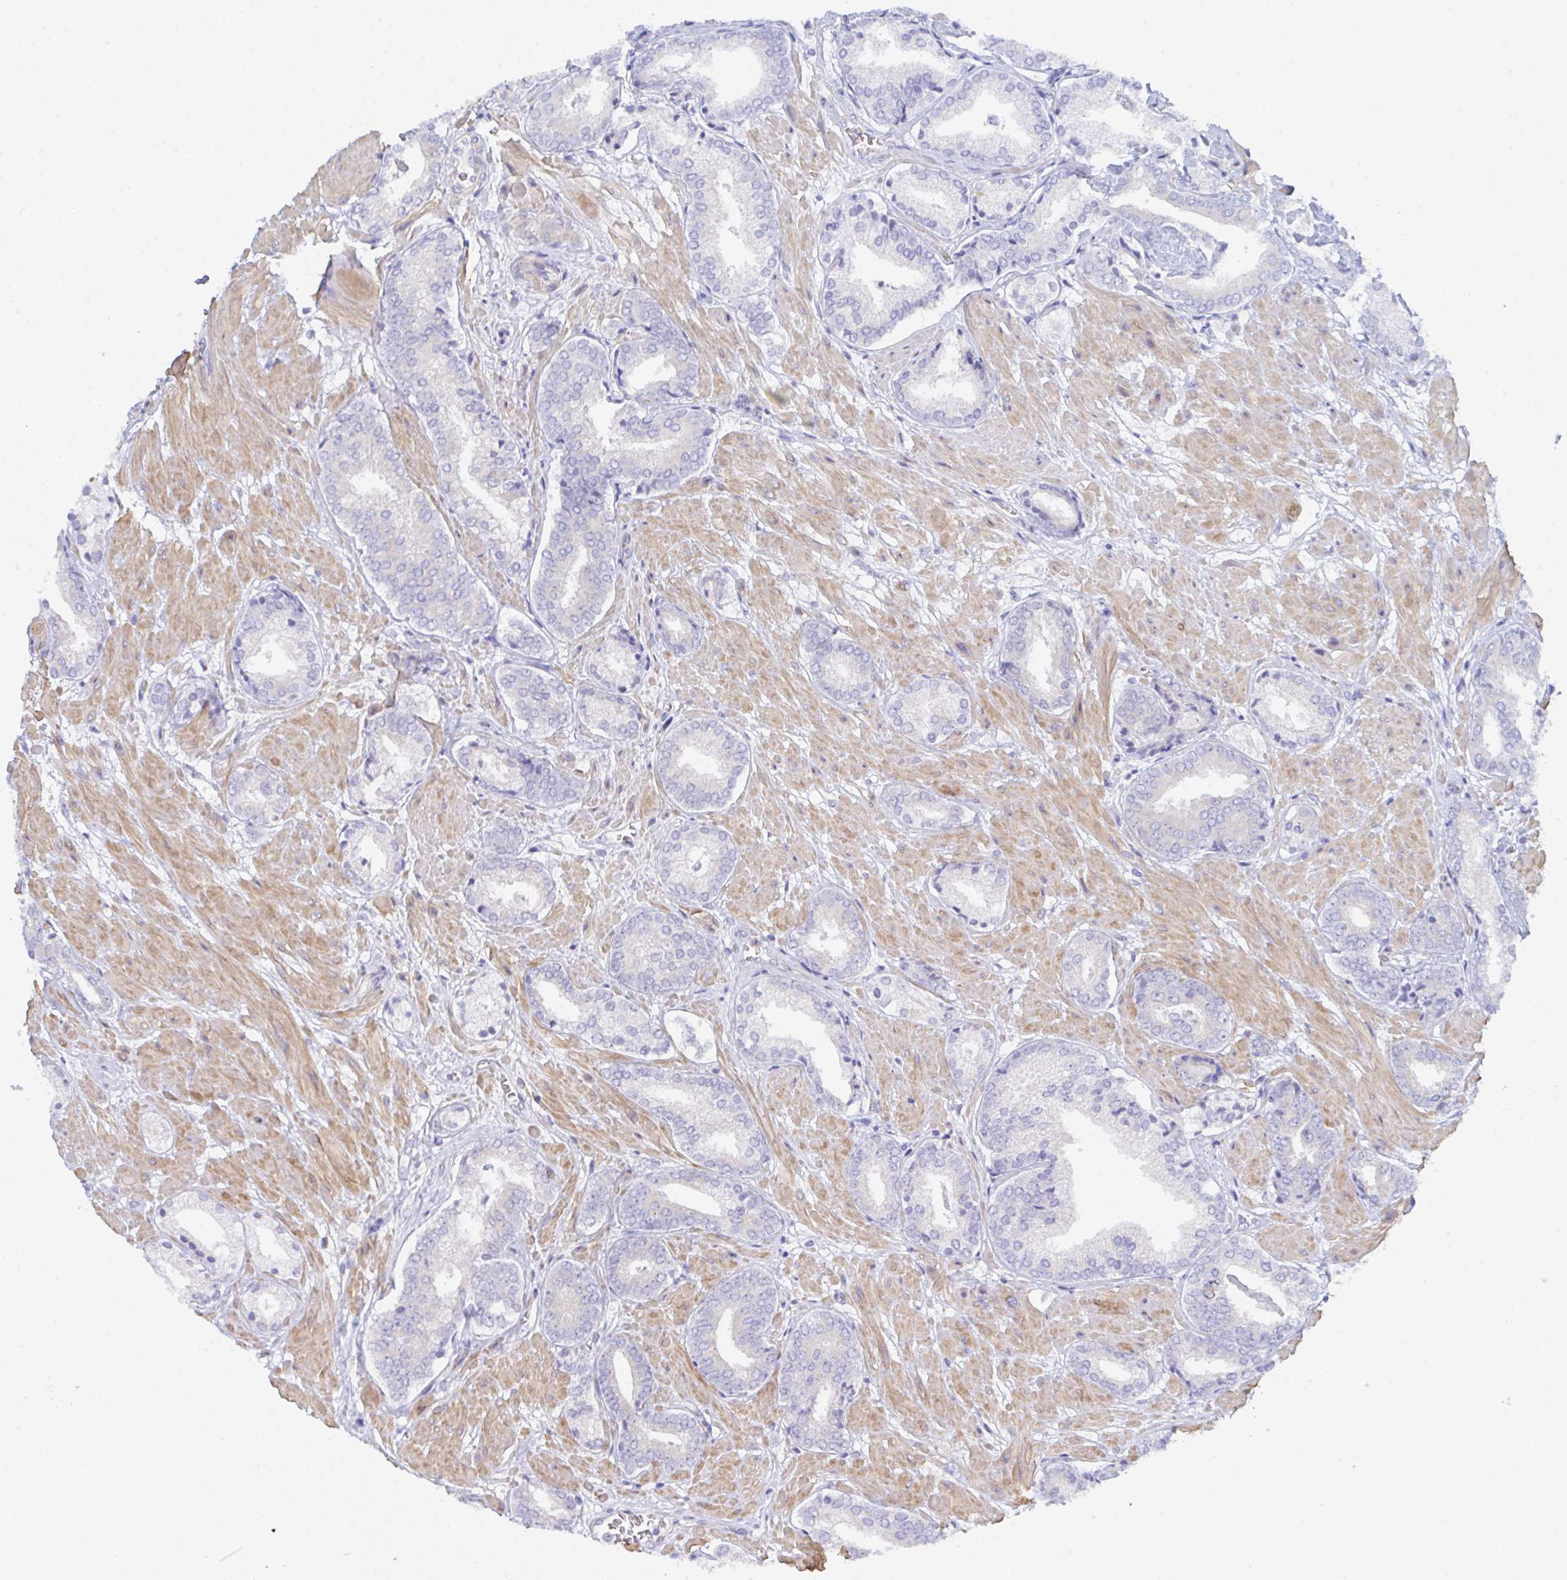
{"staining": {"intensity": "negative", "quantity": "none", "location": "none"}, "tissue": "prostate cancer", "cell_type": "Tumor cells", "image_type": "cancer", "snomed": [{"axis": "morphology", "description": "Adenocarcinoma, High grade"}, {"axis": "topography", "description": "Prostate"}], "caption": "Human adenocarcinoma (high-grade) (prostate) stained for a protein using immunohistochemistry (IHC) displays no expression in tumor cells.", "gene": "CEP170B", "patient": {"sex": "male", "age": 56}}